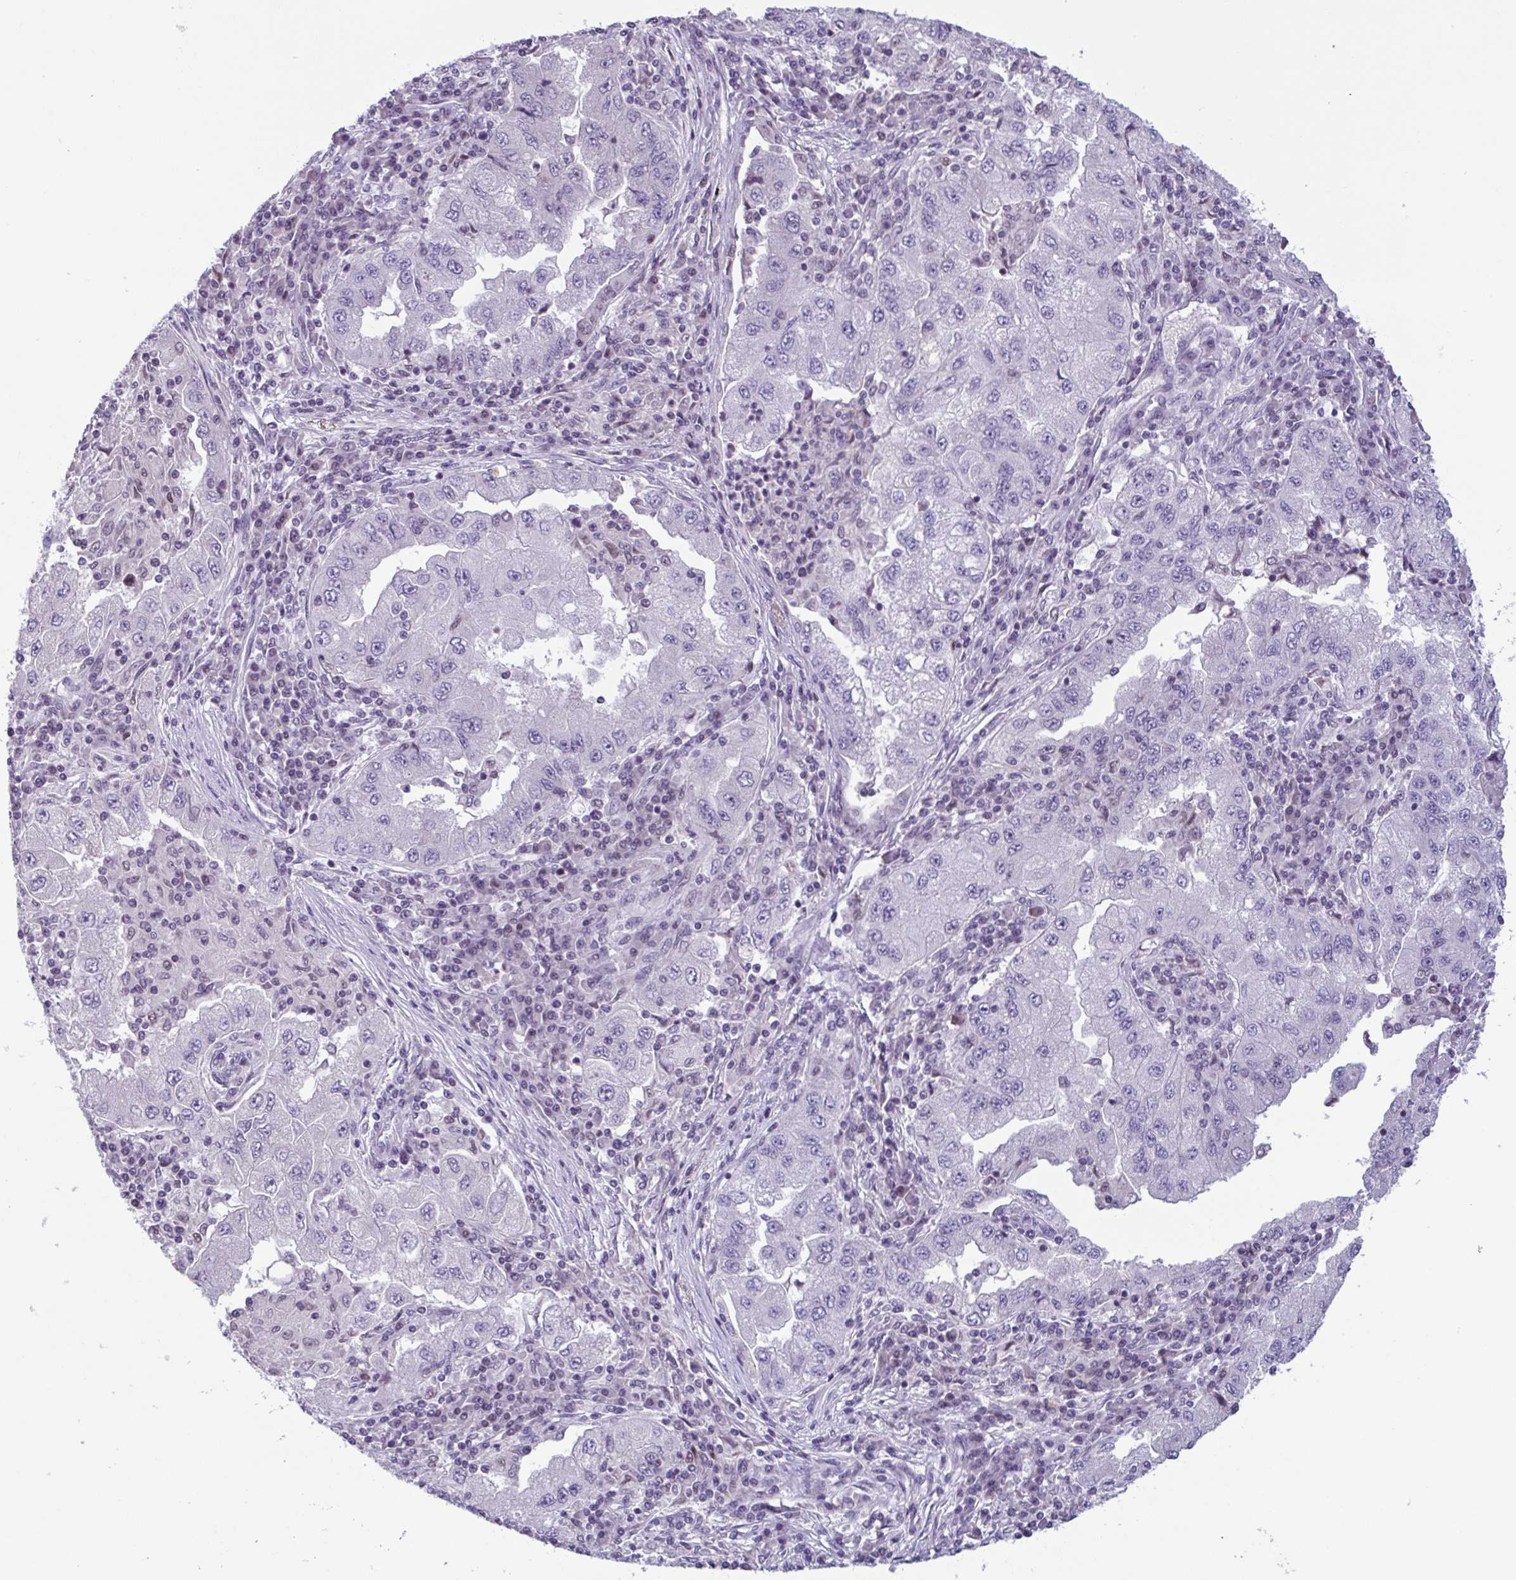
{"staining": {"intensity": "negative", "quantity": "none", "location": "none"}, "tissue": "lung cancer", "cell_type": "Tumor cells", "image_type": "cancer", "snomed": [{"axis": "morphology", "description": "Adenocarcinoma, NOS"}, {"axis": "morphology", "description": "Adenocarcinoma primary or metastatic"}, {"axis": "topography", "description": "Lung"}], "caption": "Tumor cells show no significant protein expression in adenocarcinoma (lung).", "gene": "IRF1", "patient": {"sex": "male", "age": 74}}